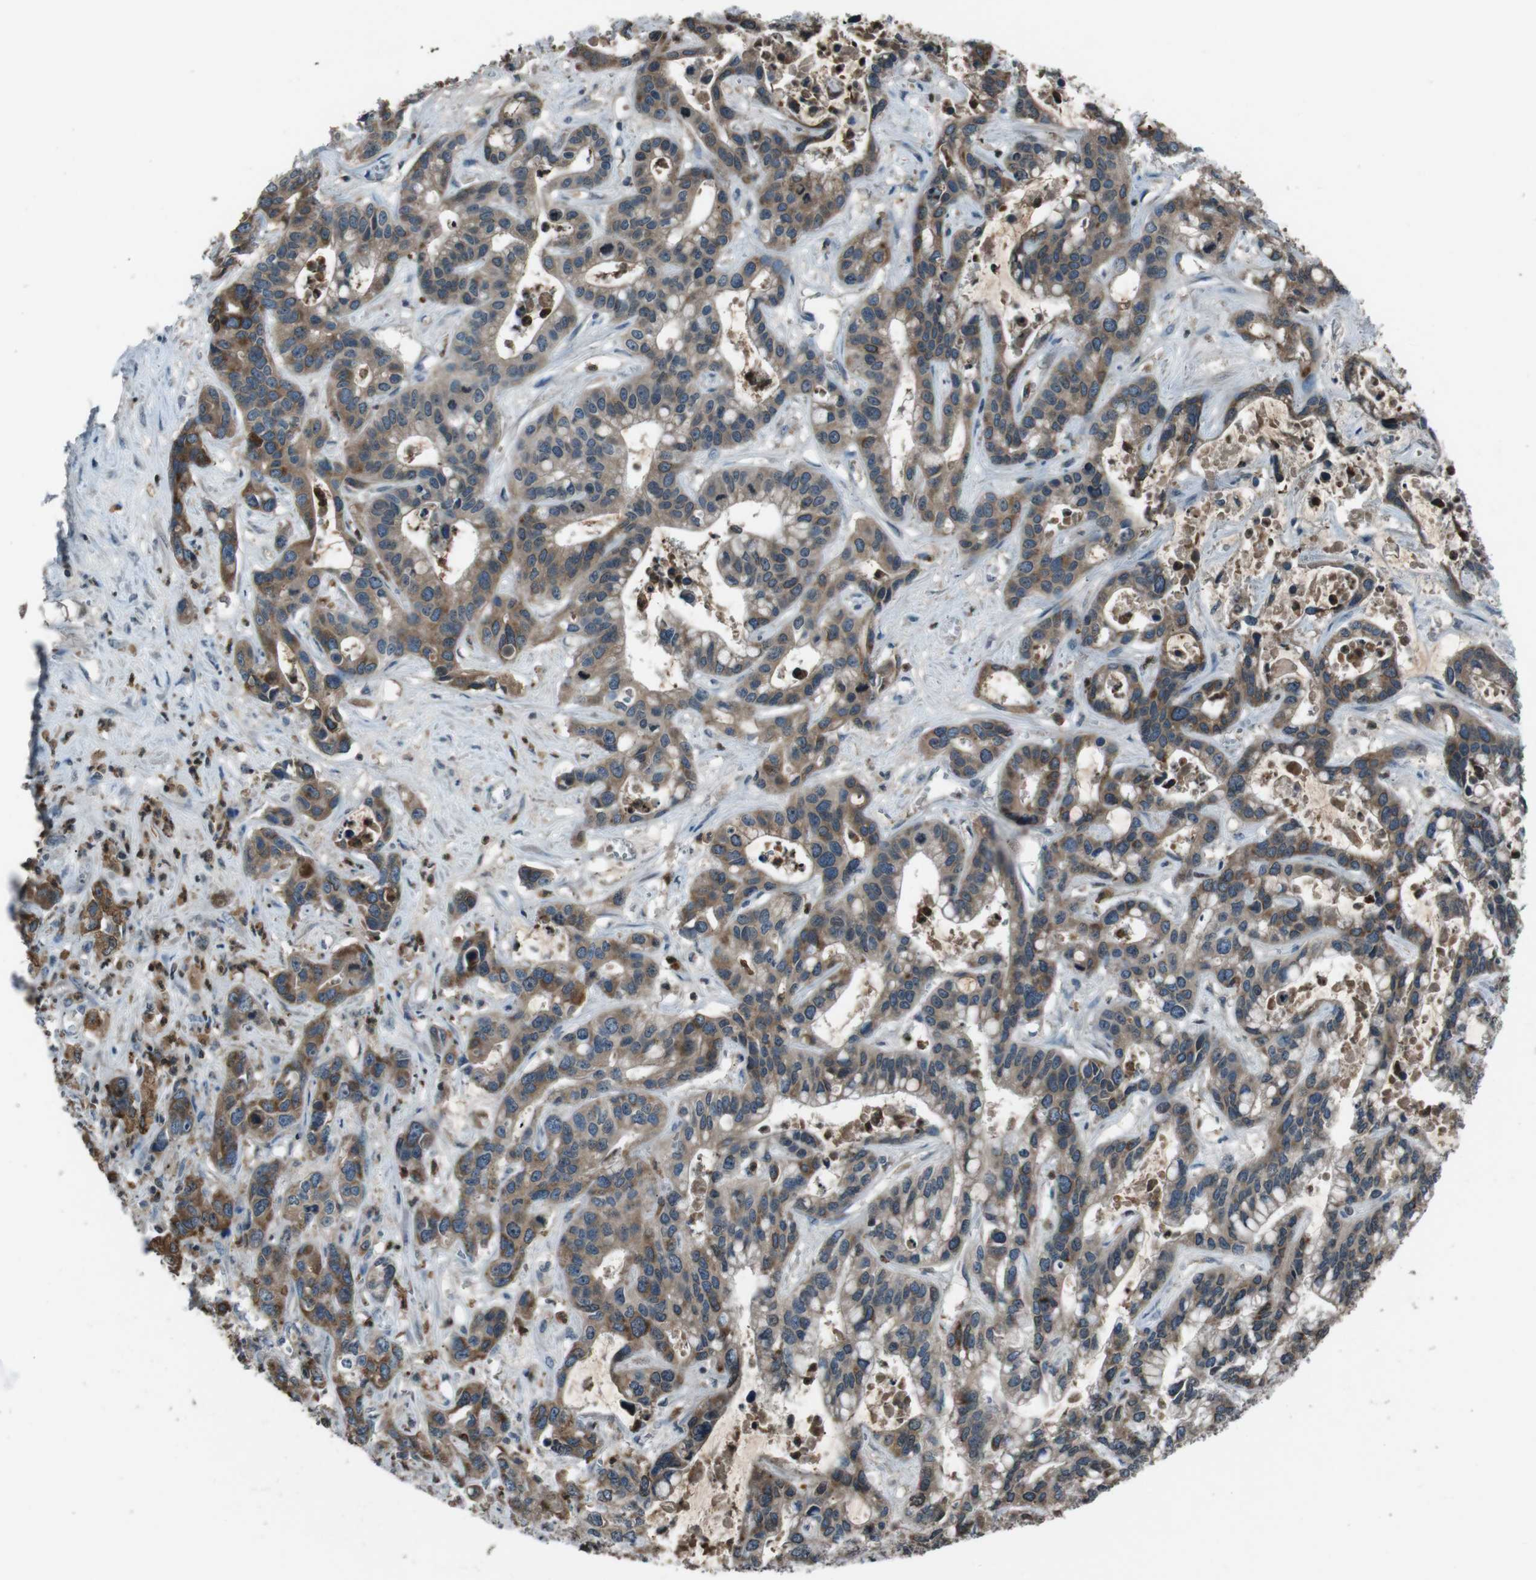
{"staining": {"intensity": "moderate", "quantity": ">75%", "location": "cytoplasmic/membranous"}, "tissue": "liver cancer", "cell_type": "Tumor cells", "image_type": "cancer", "snomed": [{"axis": "morphology", "description": "Cholangiocarcinoma"}, {"axis": "topography", "description": "Liver"}], "caption": "A medium amount of moderate cytoplasmic/membranous expression is identified in approximately >75% of tumor cells in liver cholangiocarcinoma tissue.", "gene": "UGT1A6", "patient": {"sex": "female", "age": 65}}